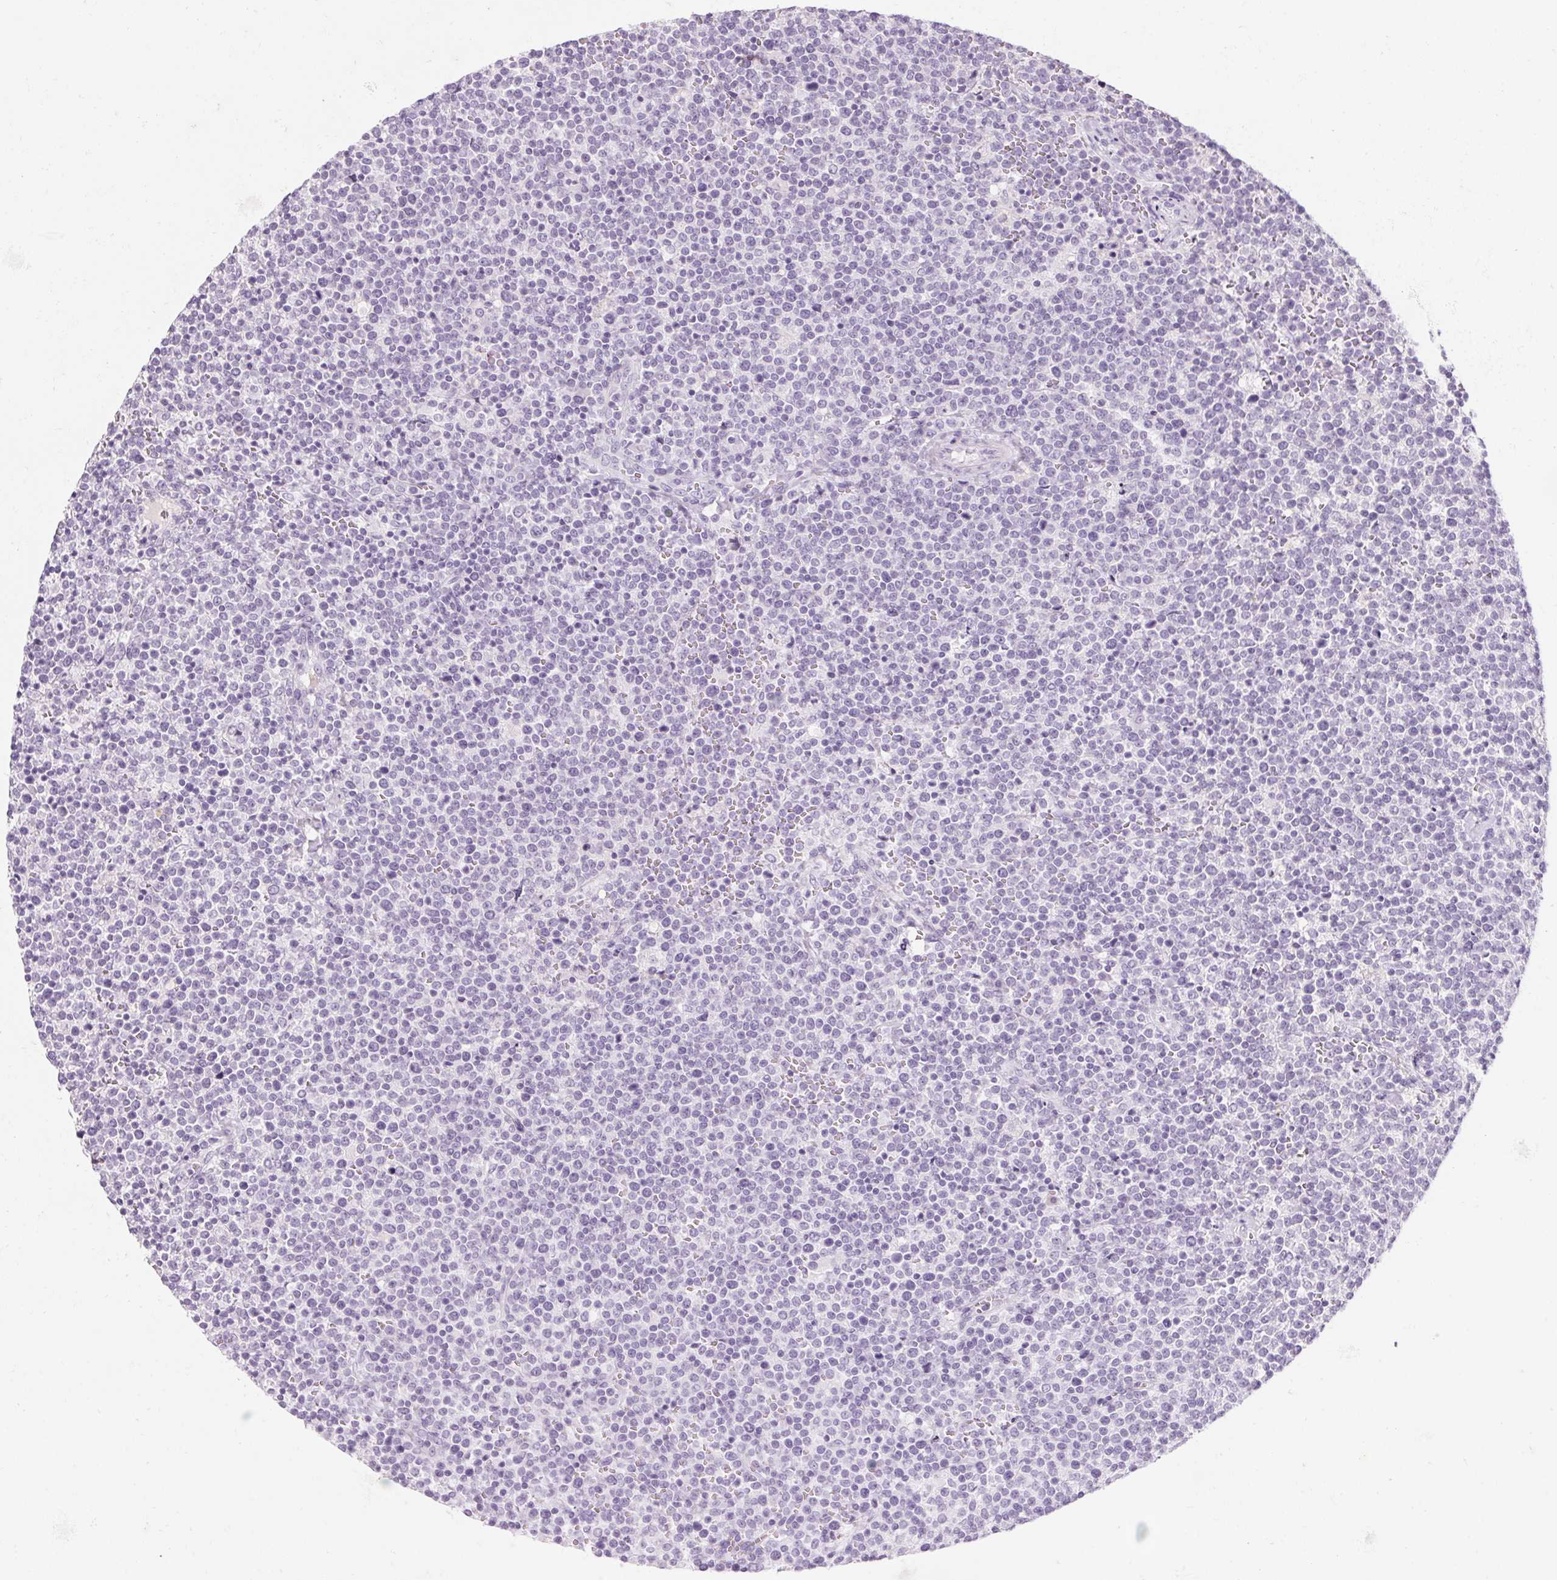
{"staining": {"intensity": "negative", "quantity": "none", "location": "none"}, "tissue": "lymphoma", "cell_type": "Tumor cells", "image_type": "cancer", "snomed": [{"axis": "morphology", "description": "Malignant lymphoma, non-Hodgkin's type, High grade"}, {"axis": "topography", "description": "Lymph node"}], "caption": "High magnification brightfield microscopy of malignant lymphoma, non-Hodgkin's type (high-grade) stained with DAB (brown) and counterstained with hematoxylin (blue): tumor cells show no significant staining. The staining is performed using DAB (3,3'-diaminobenzidine) brown chromogen with nuclei counter-stained in using hematoxylin.", "gene": "RPTN", "patient": {"sex": "male", "age": 61}}